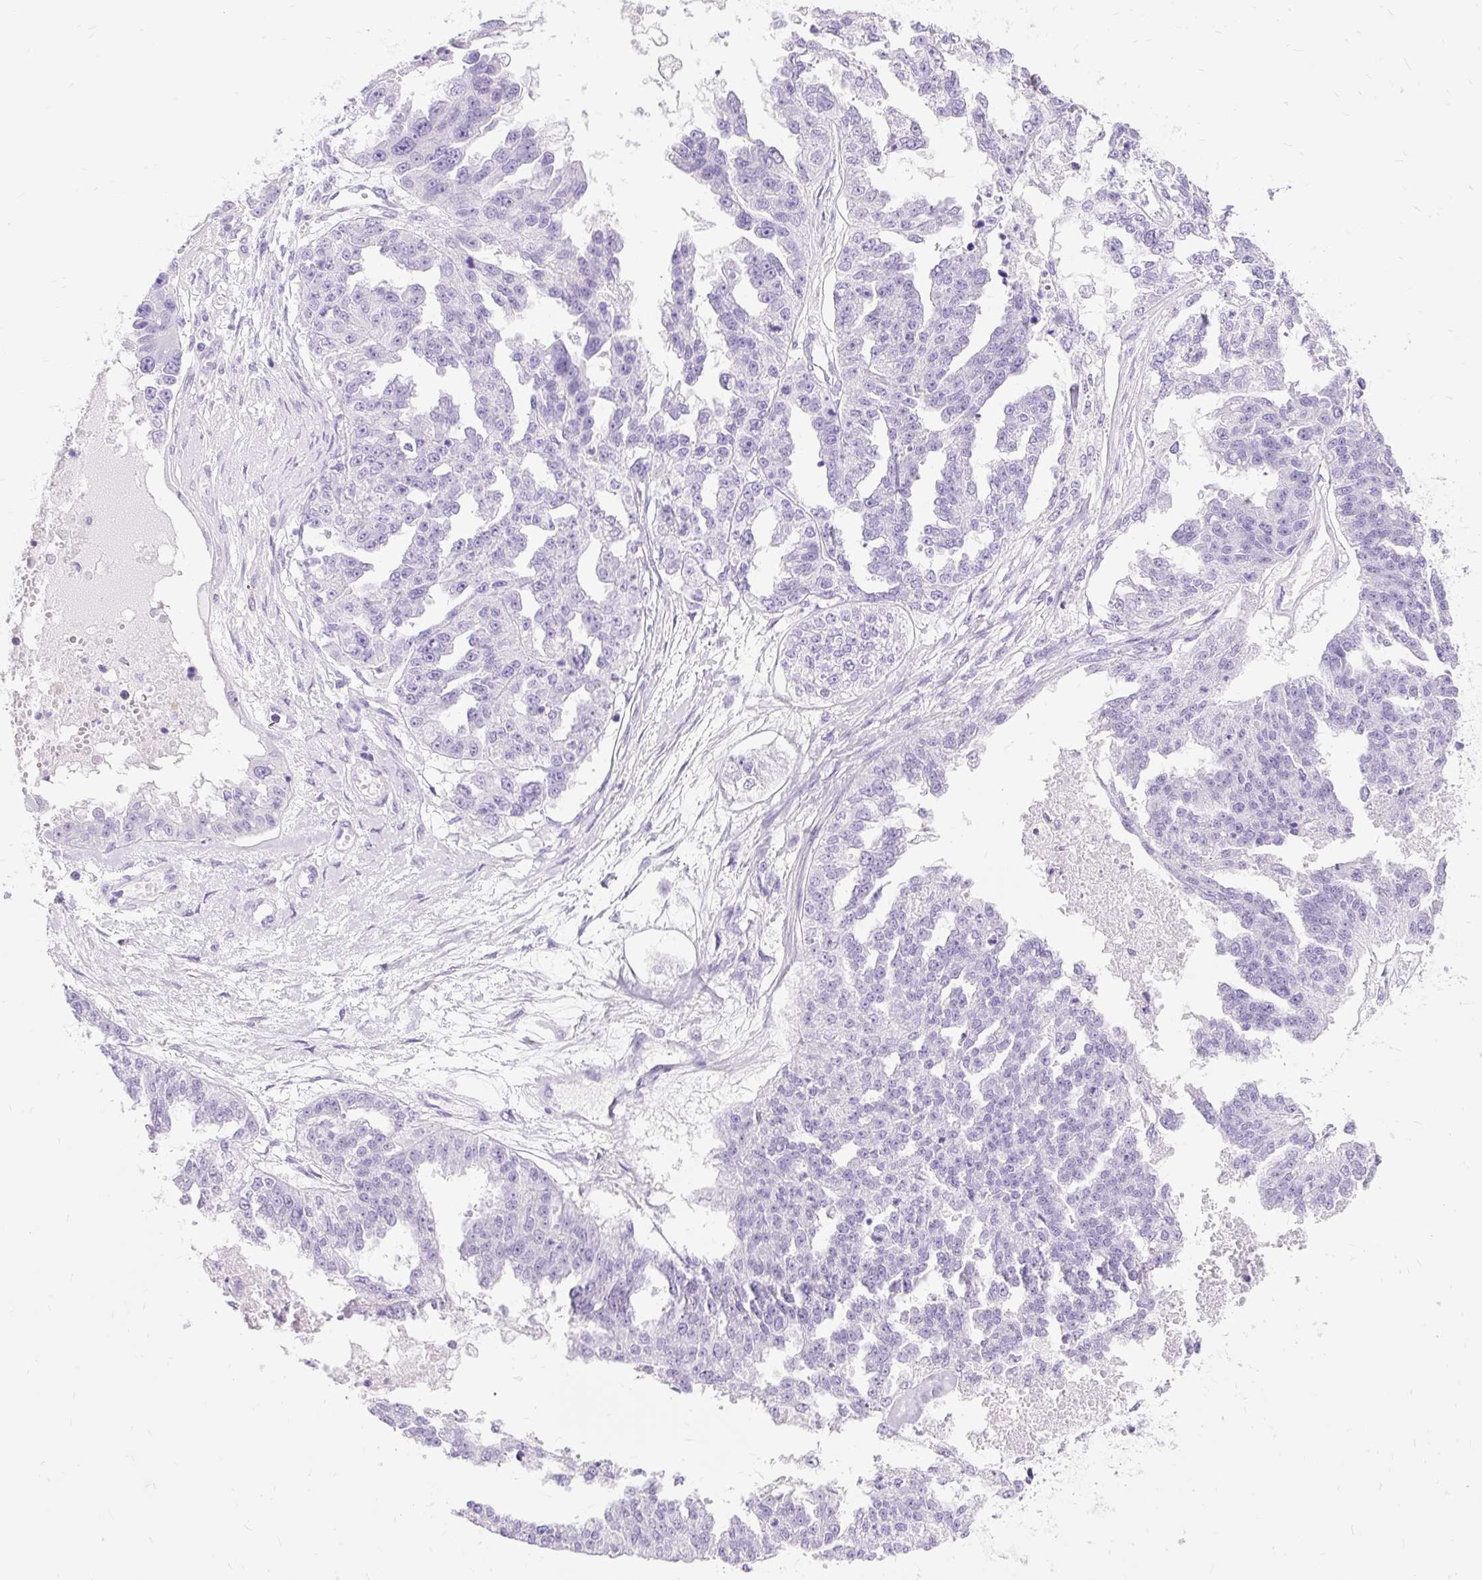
{"staining": {"intensity": "negative", "quantity": "none", "location": "none"}, "tissue": "ovarian cancer", "cell_type": "Tumor cells", "image_type": "cancer", "snomed": [{"axis": "morphology", "description": "Cystadenocarcinoma, serous, NOS"}, {"axis": "topography", "description": "Ovary"}], "caption": "High magnification brightfield microscopy of serous cystadenocarcinoma (ovarian) stained with DAB (brown) and counterstained with hematoxylin (blue): tumor cells show no significant positivity. (DAB IHC with hematoxylin counter stain).", "gene": "PVALB", "patient": {"sex": "female", "age": 58}}